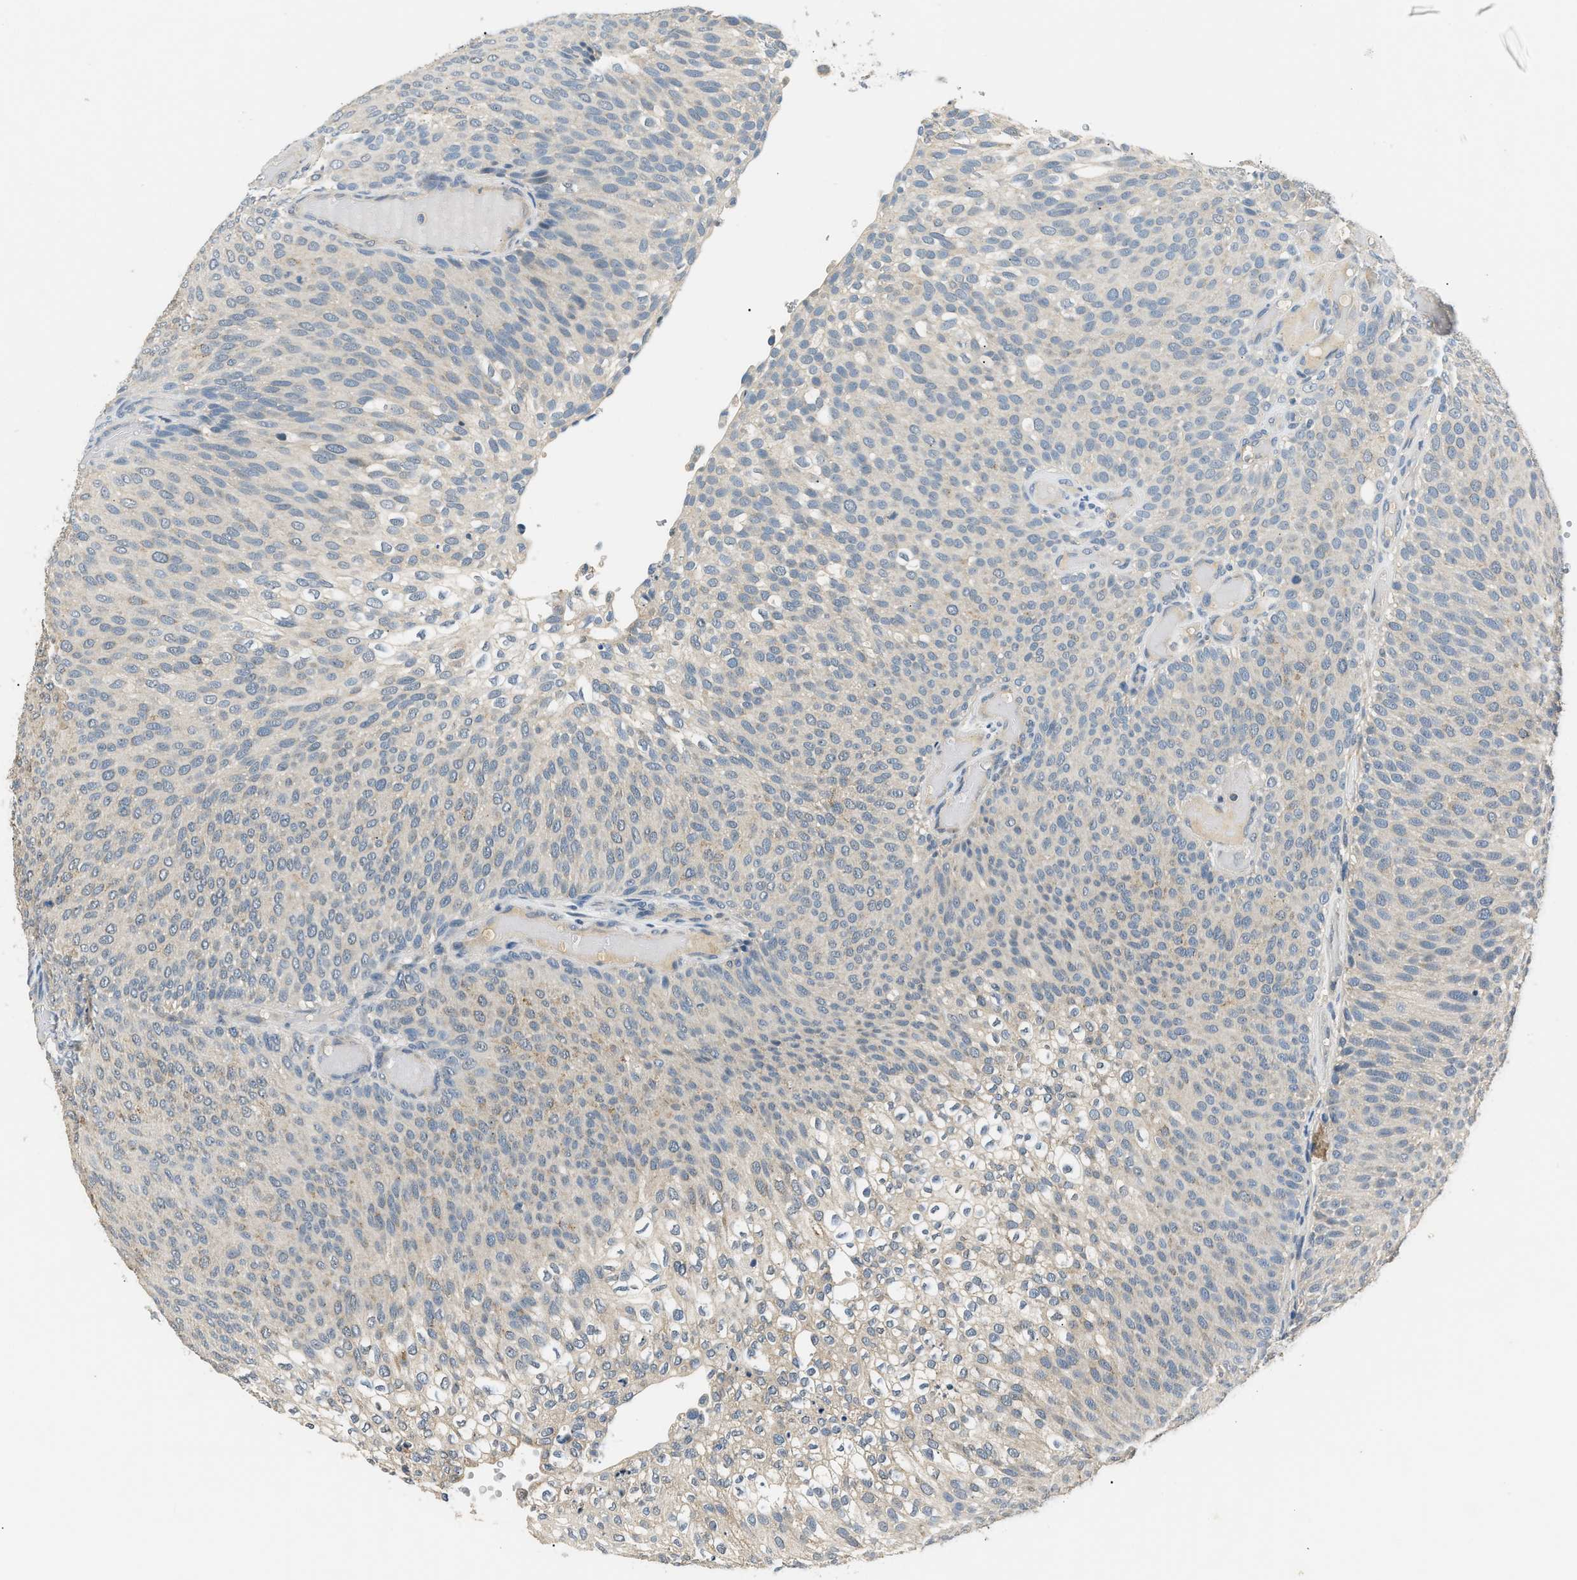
{"staining": {"intensity": "negative", "quantity": "none", "location": "none"}, "tissue": "urothelial cancer", "cell_type": "Tumor cells", "image_type": "cancer", "snomed": [{"axis": "morphology", "description": "Urothelial carcinoma, Low grade"}, {"axis": "topography", "description": "Urinary bladder"}], "caption": "Immunohistochemistry (IHC) image of urothelial cancer stained for a protein (brown), which shows no staining in tumor cells. (Stains: DAB IHC with hematoxylin counter stain, Microscopy: brightfield microscopy at high magnification).", "gene": "INHA", "patient": {"sex": "male", "age": 78}}